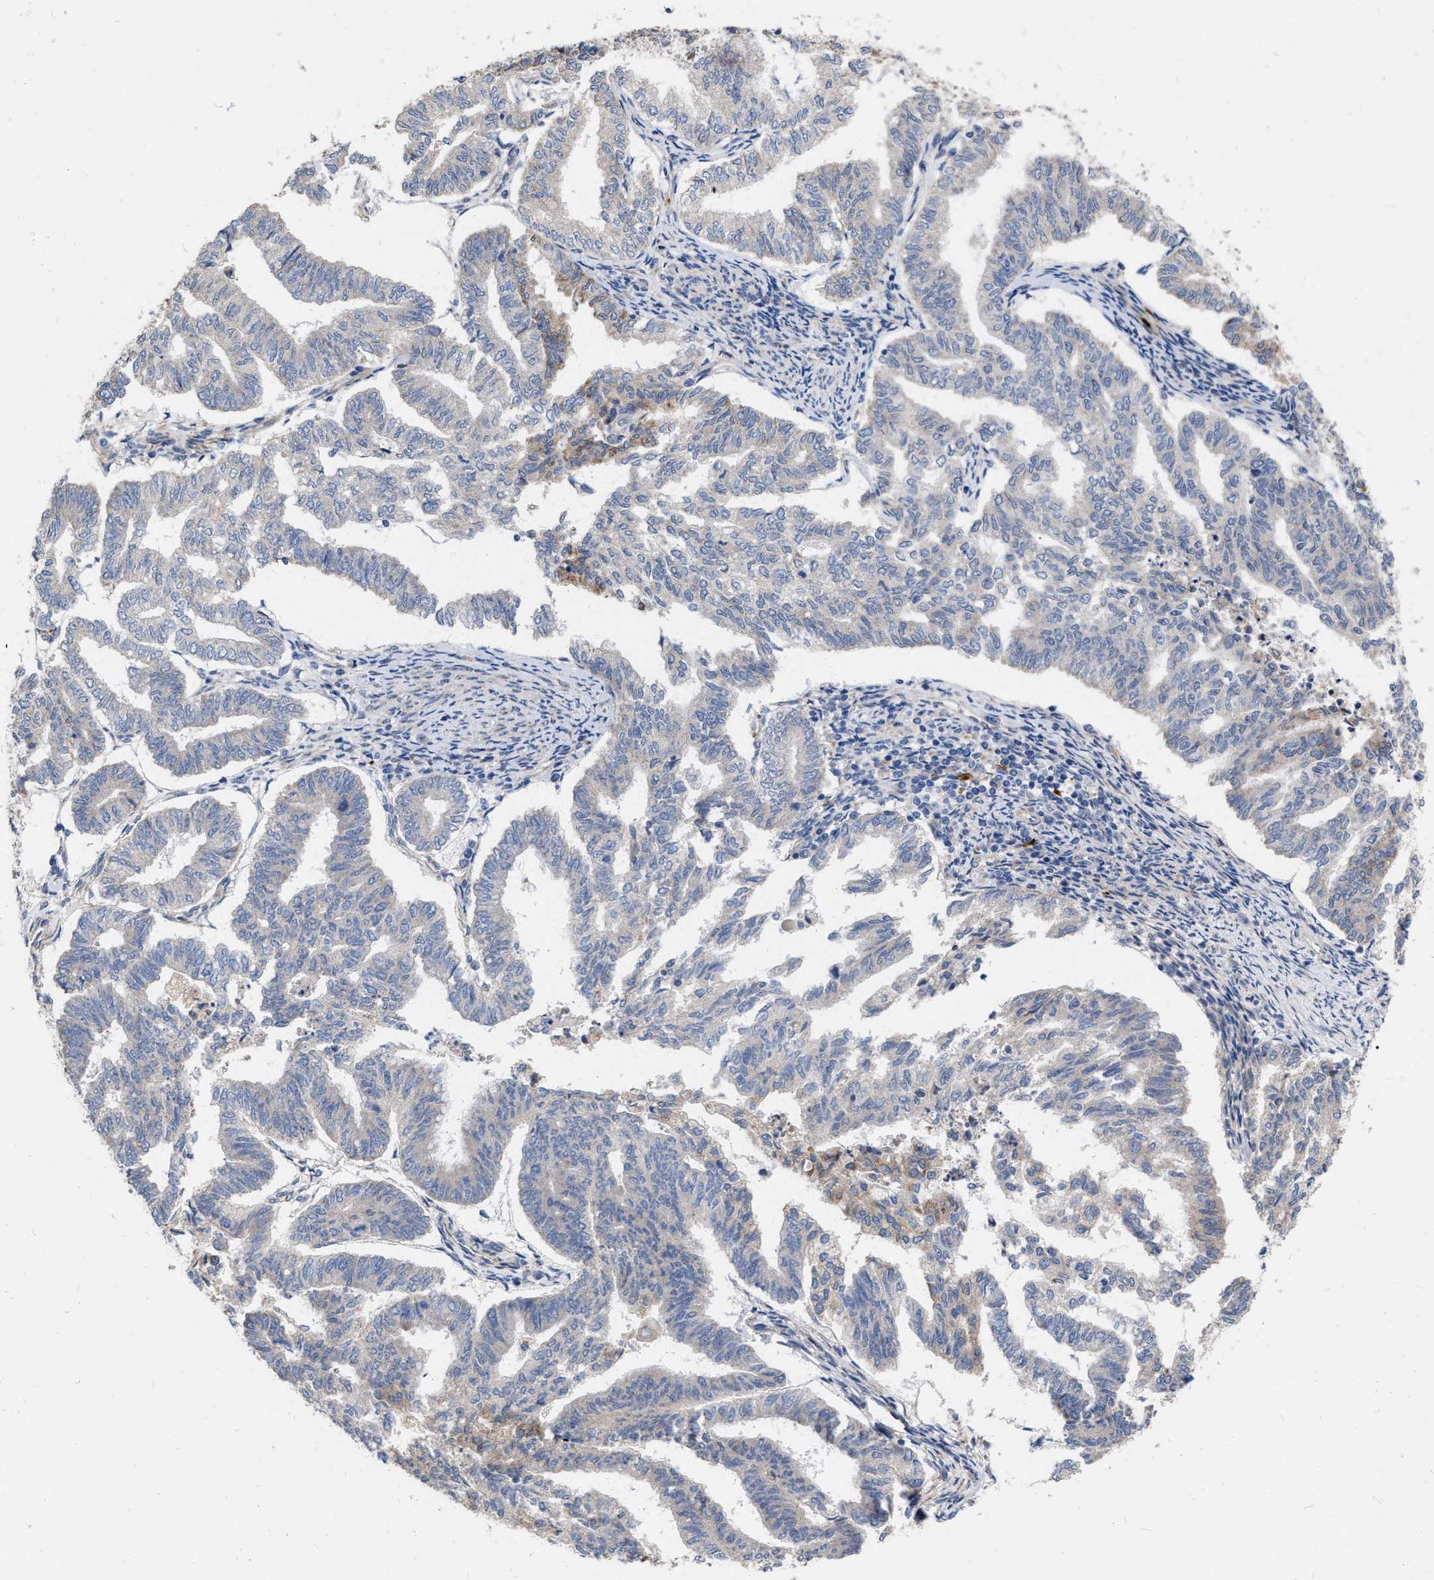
{"staining": {"intensity": "negative", "quantity": "none", "location": "none"}, "tissue": "endometrial cancer", "cell_type": "Tumor cells", "image_type": "cancer", "snomed": [{"axis": "morphology", "description": "Adenocarcinoma, NOS"}, {"axis": "topography", "description": "Endometrium"}], "caption": "Photomicrograph shows no protein staining in tumor cells of endometrial adenocarcinoma tissue.", "gene": "MLST8", "patient": {"sex": "female", "age": 79}}